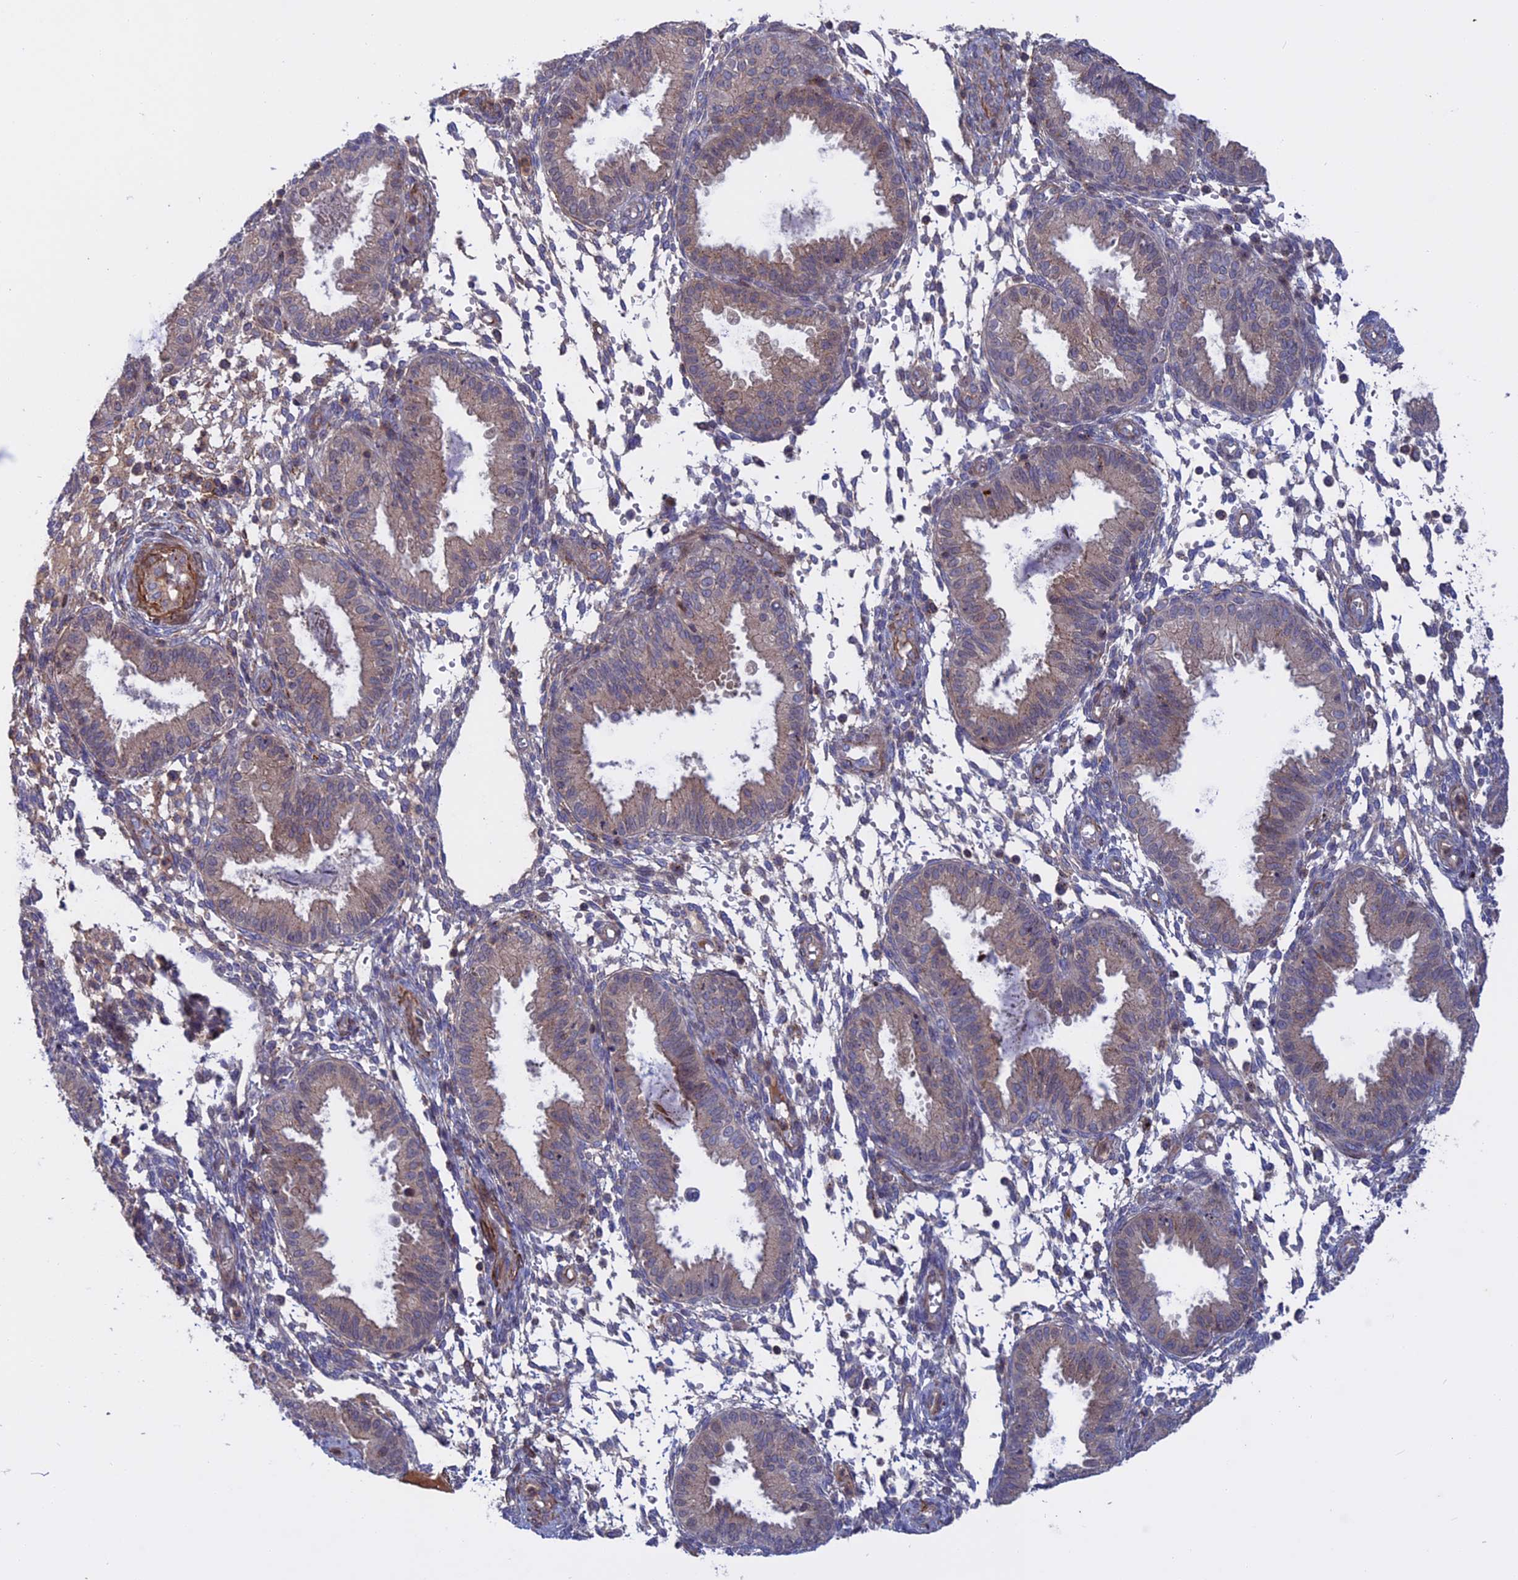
{"staining": {"intensity": "negative", "quantity": "none", "location": "none"}, "tissue": "endometrium", "cell_type": "Cells in endometrial stroma", "image_type": "normal", "snomed": [{"axis": "morphology", "description": "Normal tissue, NOS"}, {"axis": "topography", "description": "Endometrium"}], "caption": "IHC histopathology image of unremarkable endometrium stained for a protein (brown), which exhibits no expression in cells in endometrial stroma. The staining is performed using DAB brown chromogen with nuclei counter-stained in using hematoxylin.", "gene": "LYPD5", "patient": {"sex": "female", "age": 33}}